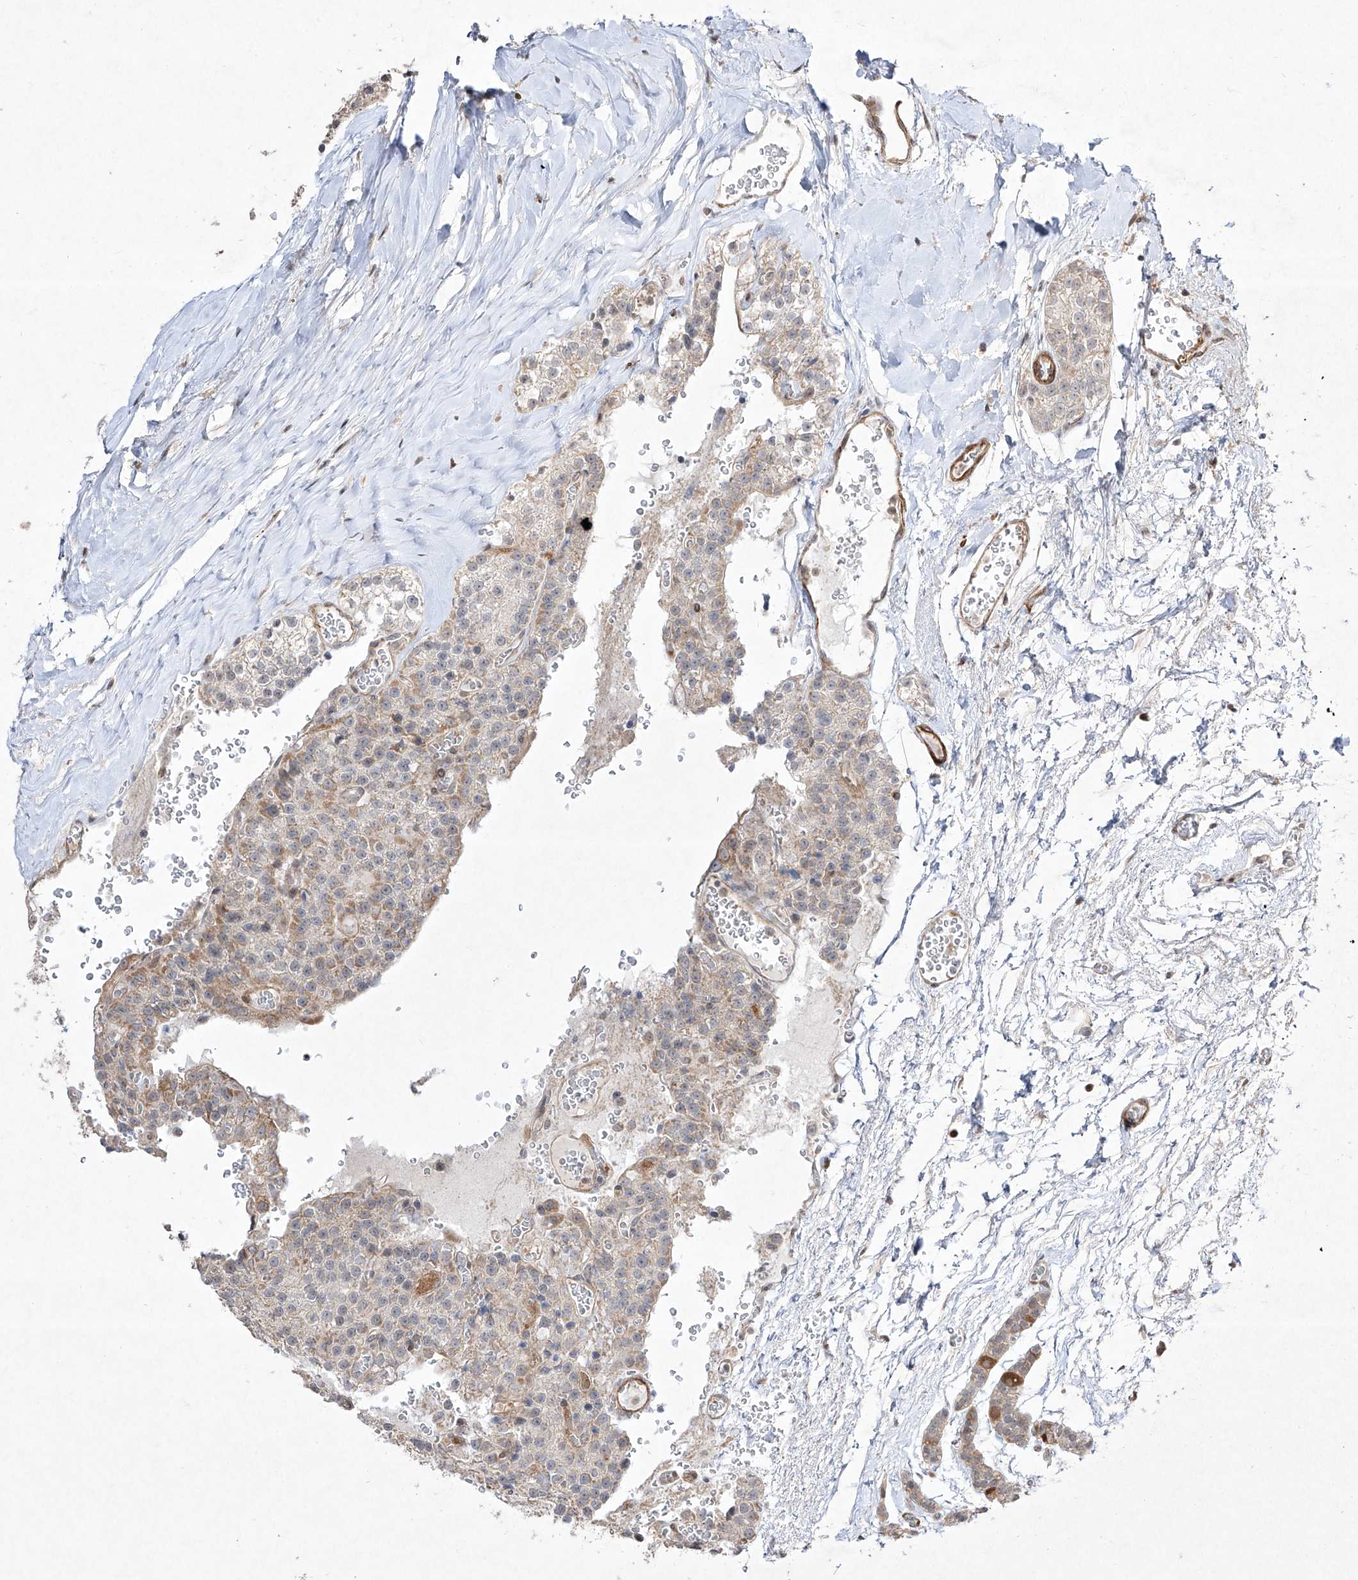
{"staining": {"intensity": "weak", "quantity": "25%-75%", "location": "cytoplasmic/membranous"}, "tissue": "parathyroid gland", "cell_type": "Glandular cells", "image_type": "normal", "snomed": [{"axis": "morphology", "description": "Normal tissue, NOS"}, {"axis": "topography", "description": "Parathyroid gland"}], "caption": "Glandular cells display weak cytoplasmic/membranous staining in approximately 25%-75% of cells in benign parathyroid gland.", "gene": "KDM1B", "patient": {"sex": "female", "age": 64}}